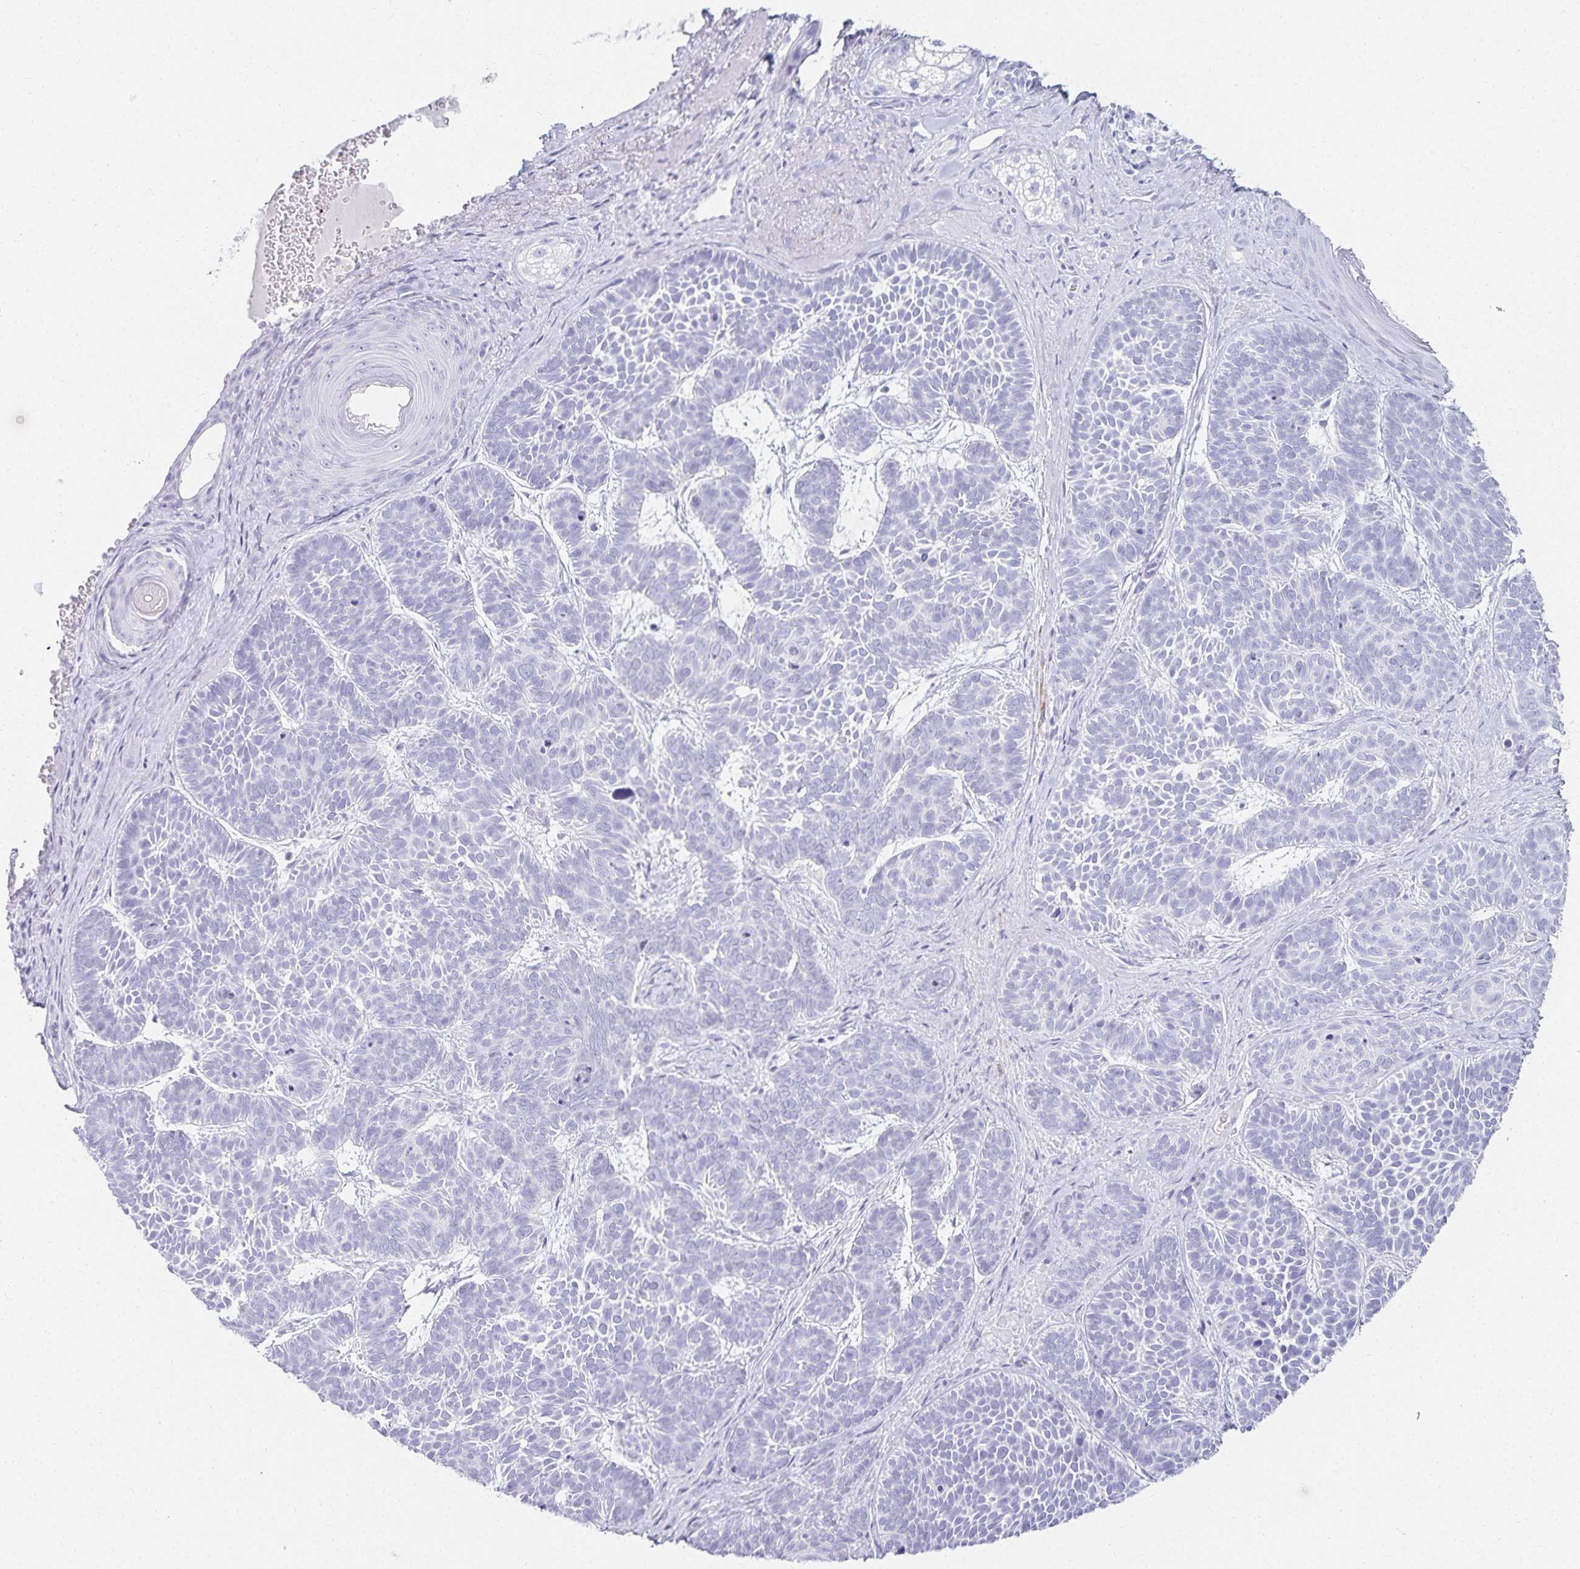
{"staining": {"intensity": "negative", "quantity": "none", "location": "none"}, "tissue": "skin cancer", "cell_type": "Tumor cells", "image_type": "cancer", "snomed": [{"axis": "morphology", "description": "Basal cell carcinoma"}, {"axis": "topography", "description": "Skin"}], "caption": "Immunohistochemistry (IHC) of human skin cancer reveals no staining in tumor cells. The staining was performed using DAB to visualize the protein expression in brown, while the nuclei were stained in blue with hematoxylin (Magnification: 20x).", "gene": "GP2", "patient": {"sex": "male", "age": 81}}